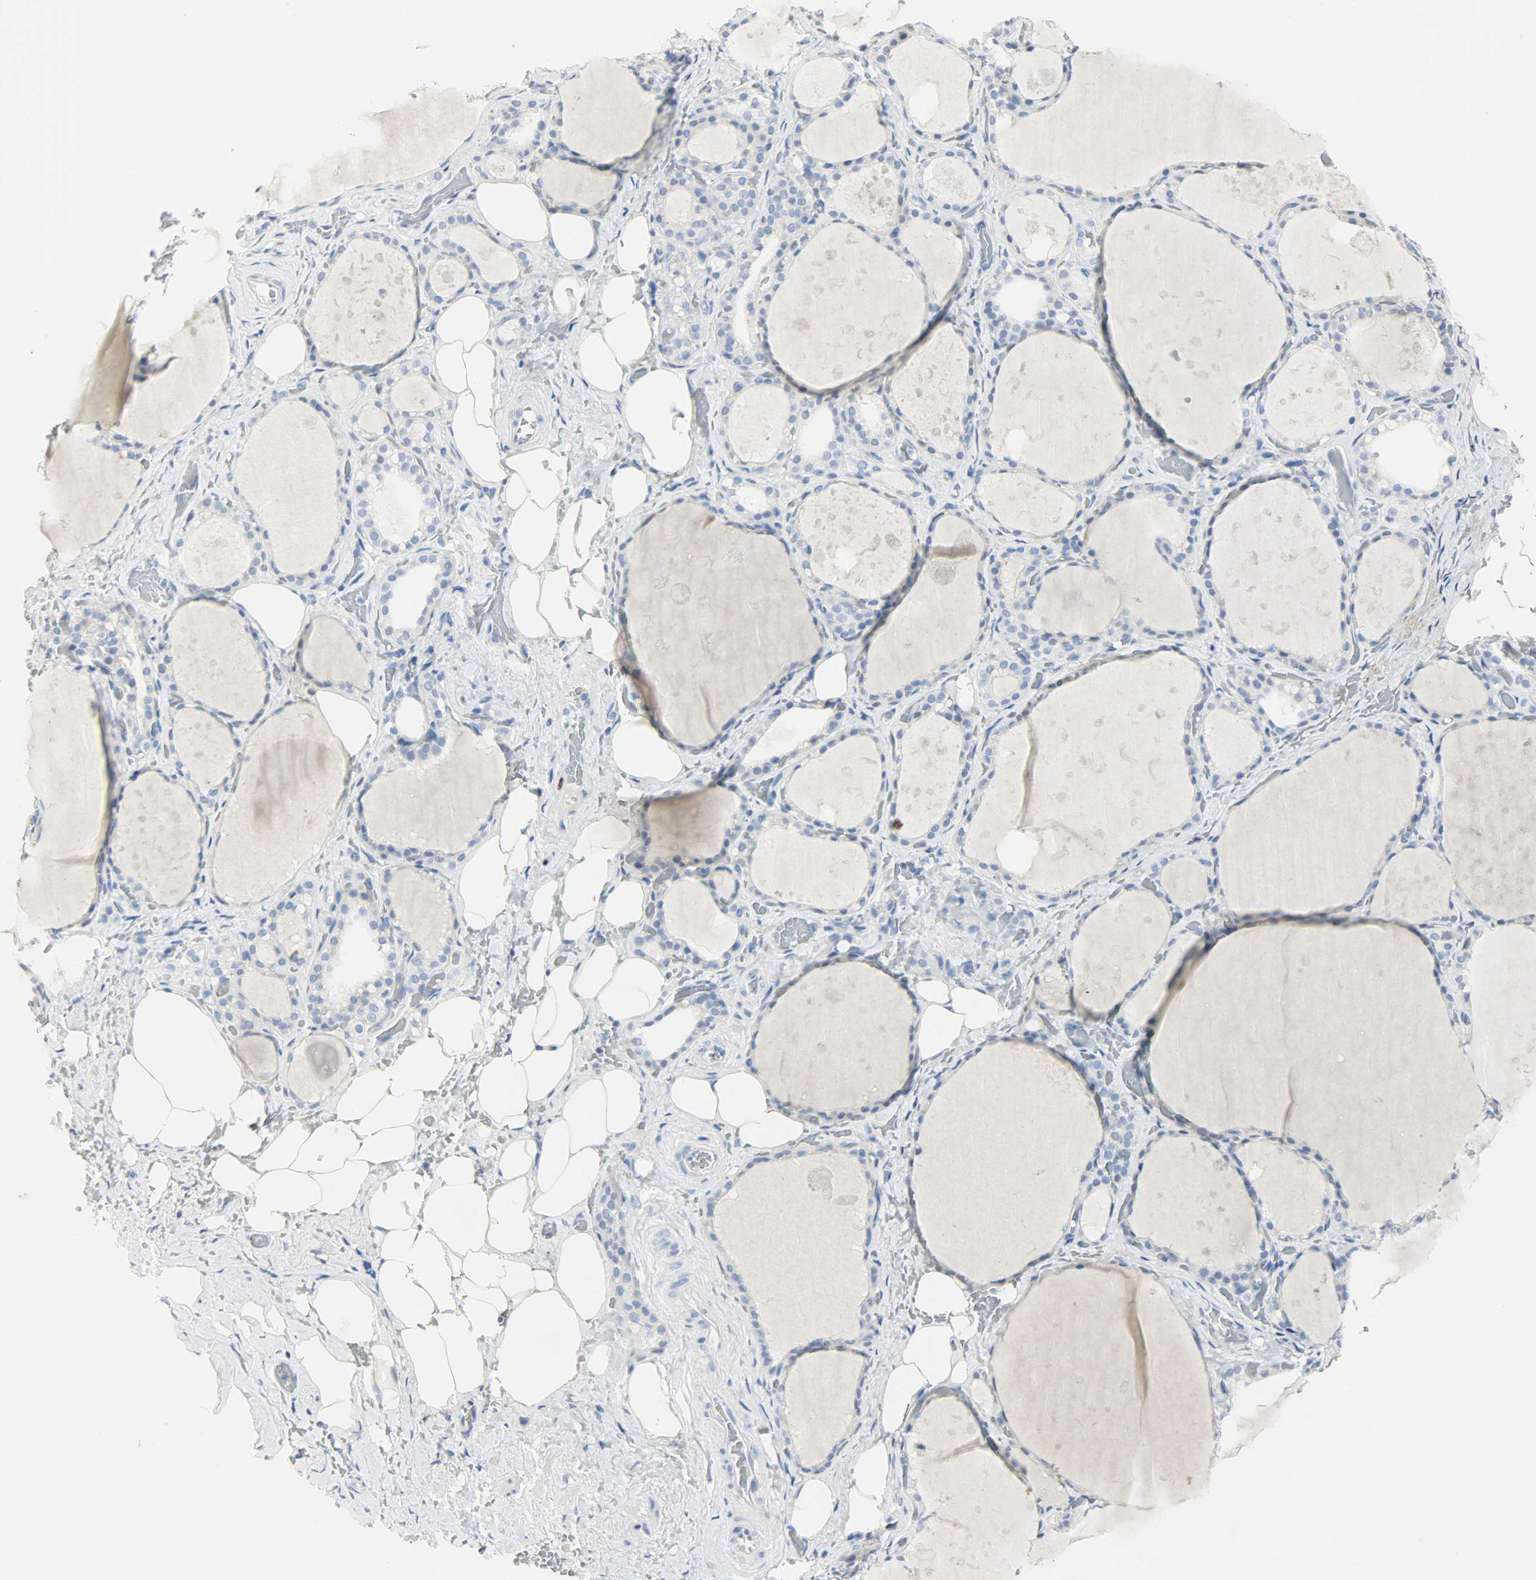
{"staining": {"intensity": "negative", "quantity": "none", "location": "none"}, "tissue": "thyroid gland", "cell_type": "Glandular cells", "image_type": "normal", "snomed": [{"axis": "morphology", "description": "Normal tissue, NOS"}, {"axis": "topography", "description": "Thyroid gland"}], "caption": "Immunohistochemical staining of unremarkable thyroid gland displays no significant staining in glandular cells. (Brightfield microscopy of DAB immunohistochemistry (IHC) at high magnification).", "gene": "HELLS", "patient": {"sex": "male", "age": 61}}